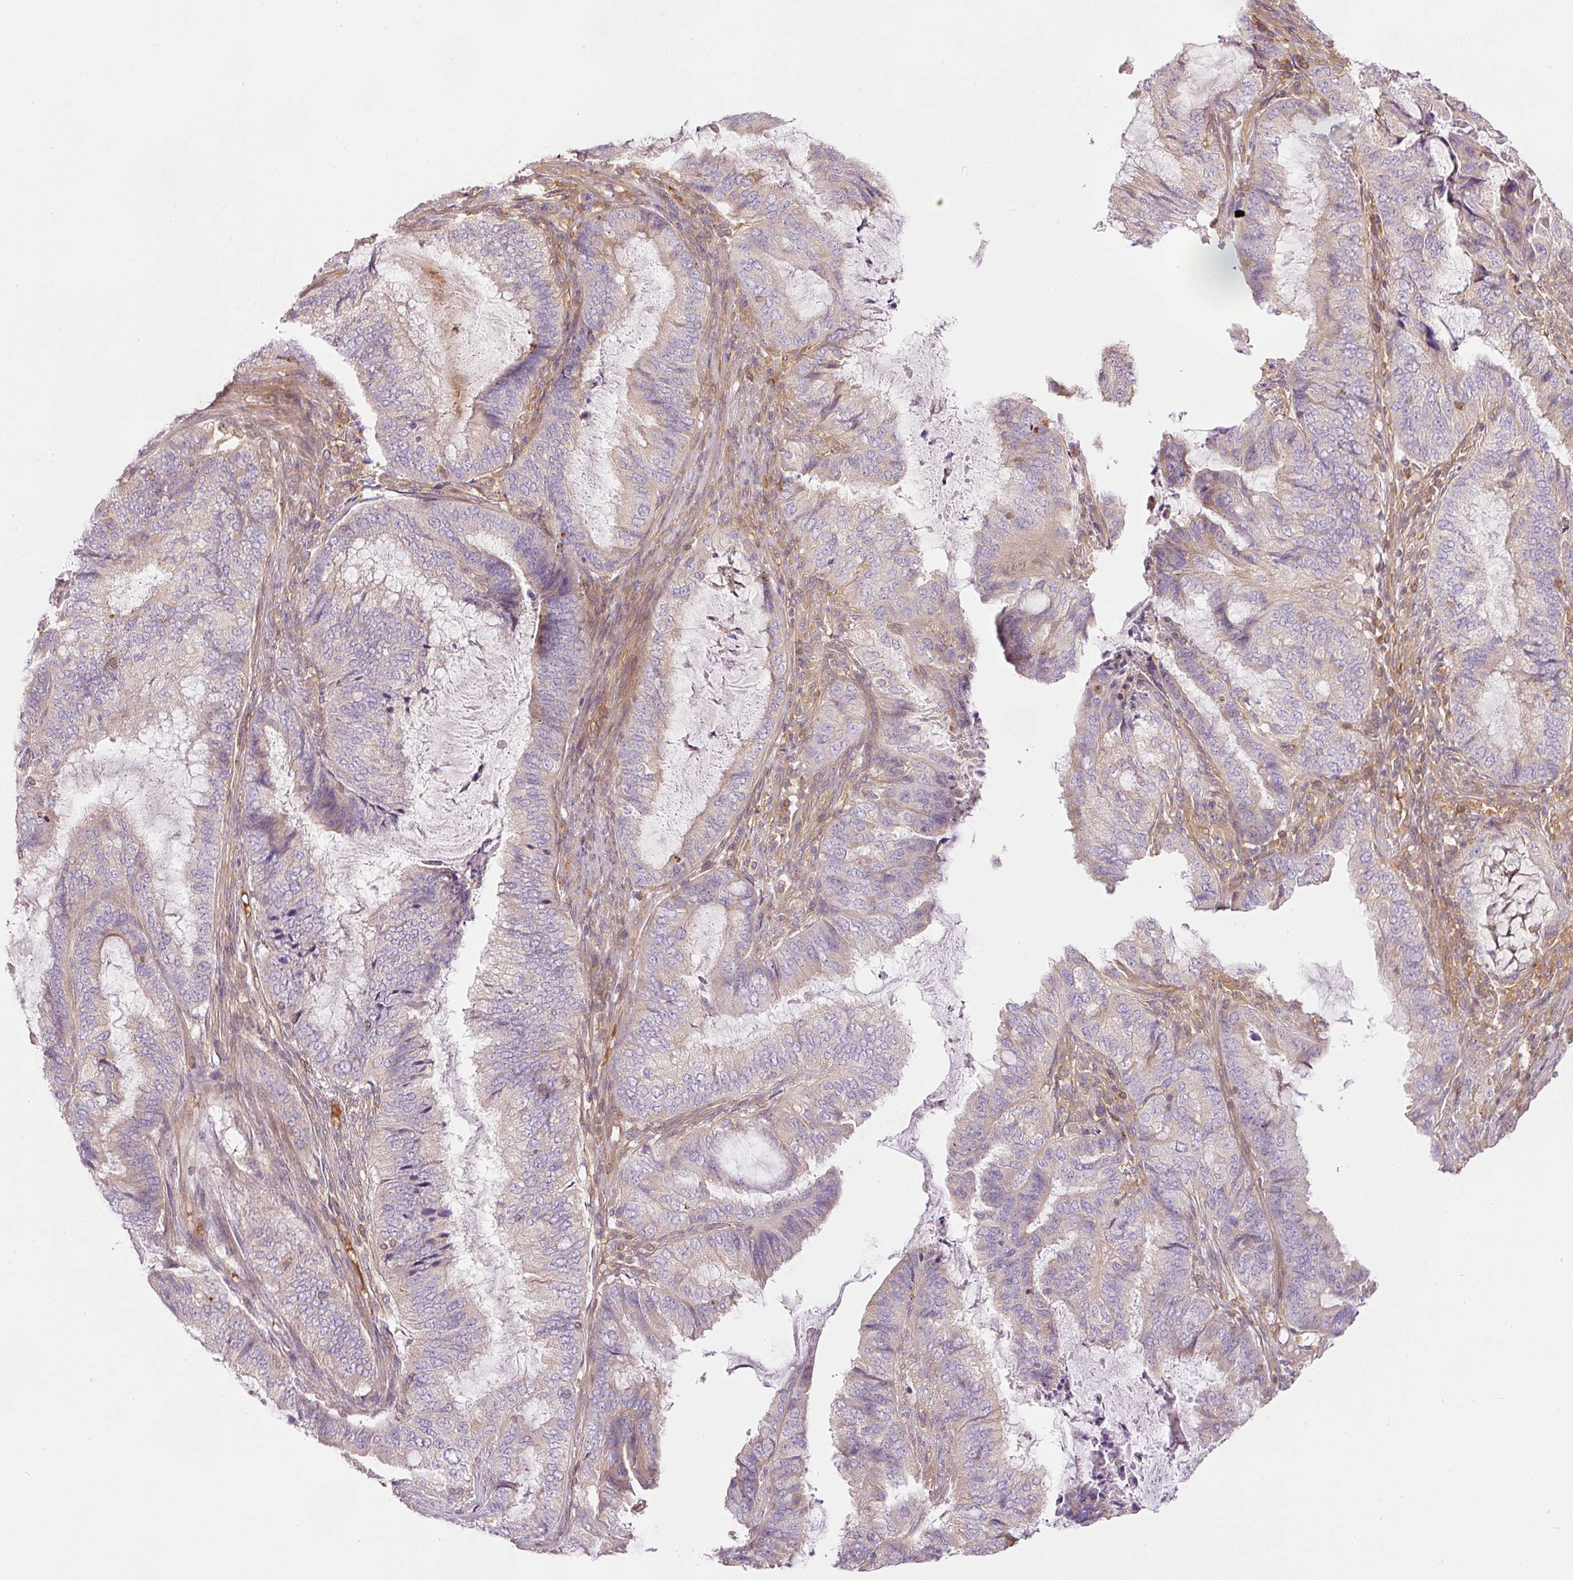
{"staining": {"intensity": "weak", "quantity": "<25%", "location": "cytoplasmic/membranous"}, "tissue": "endometrial cancer", "cell_type": "Tumor cells", "image_type": "cancer", "snomed": [{"axis": "morphology", "description": "Adenocarcinoma, NOS"}, {"axis": "topography", "description": "Endometrium"}], "caption": "High power microscopy micrograph of an immunohistochemistry (IHC) photomicrograph of endometrial cancer, revealing no significant expression in tumor cells.", "gene": "TBC1D2B", "patient": {"sex": "female", "age": 51}}